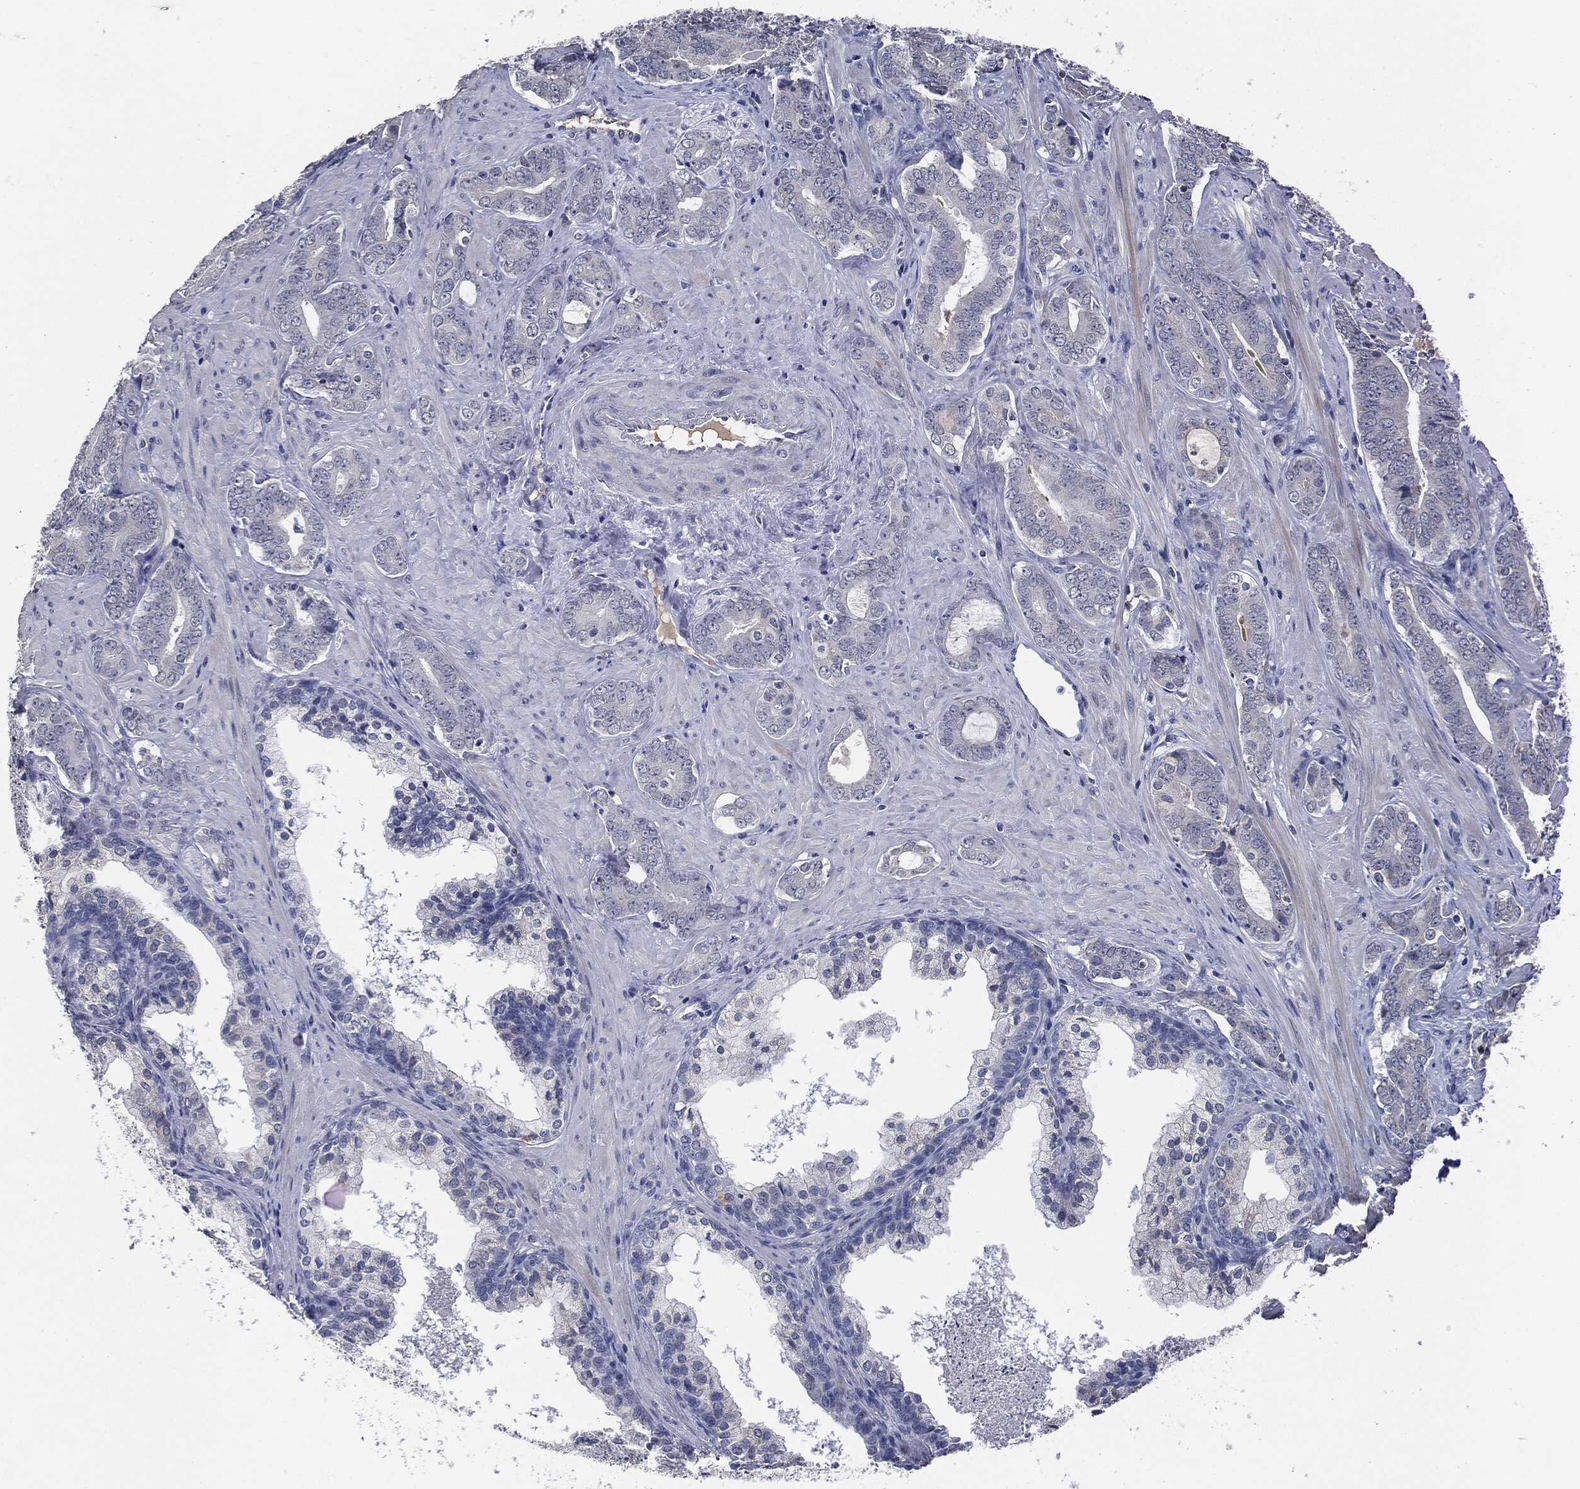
{"staining": {"intensity": "negative", "quantity": "none", "location": "none"}, "tissue": "prostate cancer", "cell_type": "Tumor cells", "image_type": "cancer", "snomed": [{"axis": "morphology", "description": "Adenocarcinoma, NOS"}, {"axis": "topography", "description": "Prostate"}], "caption": "This is an immunohistochemistry (IHC) image of prostate cancer. There is no expression in tumor cells.", "gene": "IL2RG", "patient": {"sex": "male", "age": 55}}